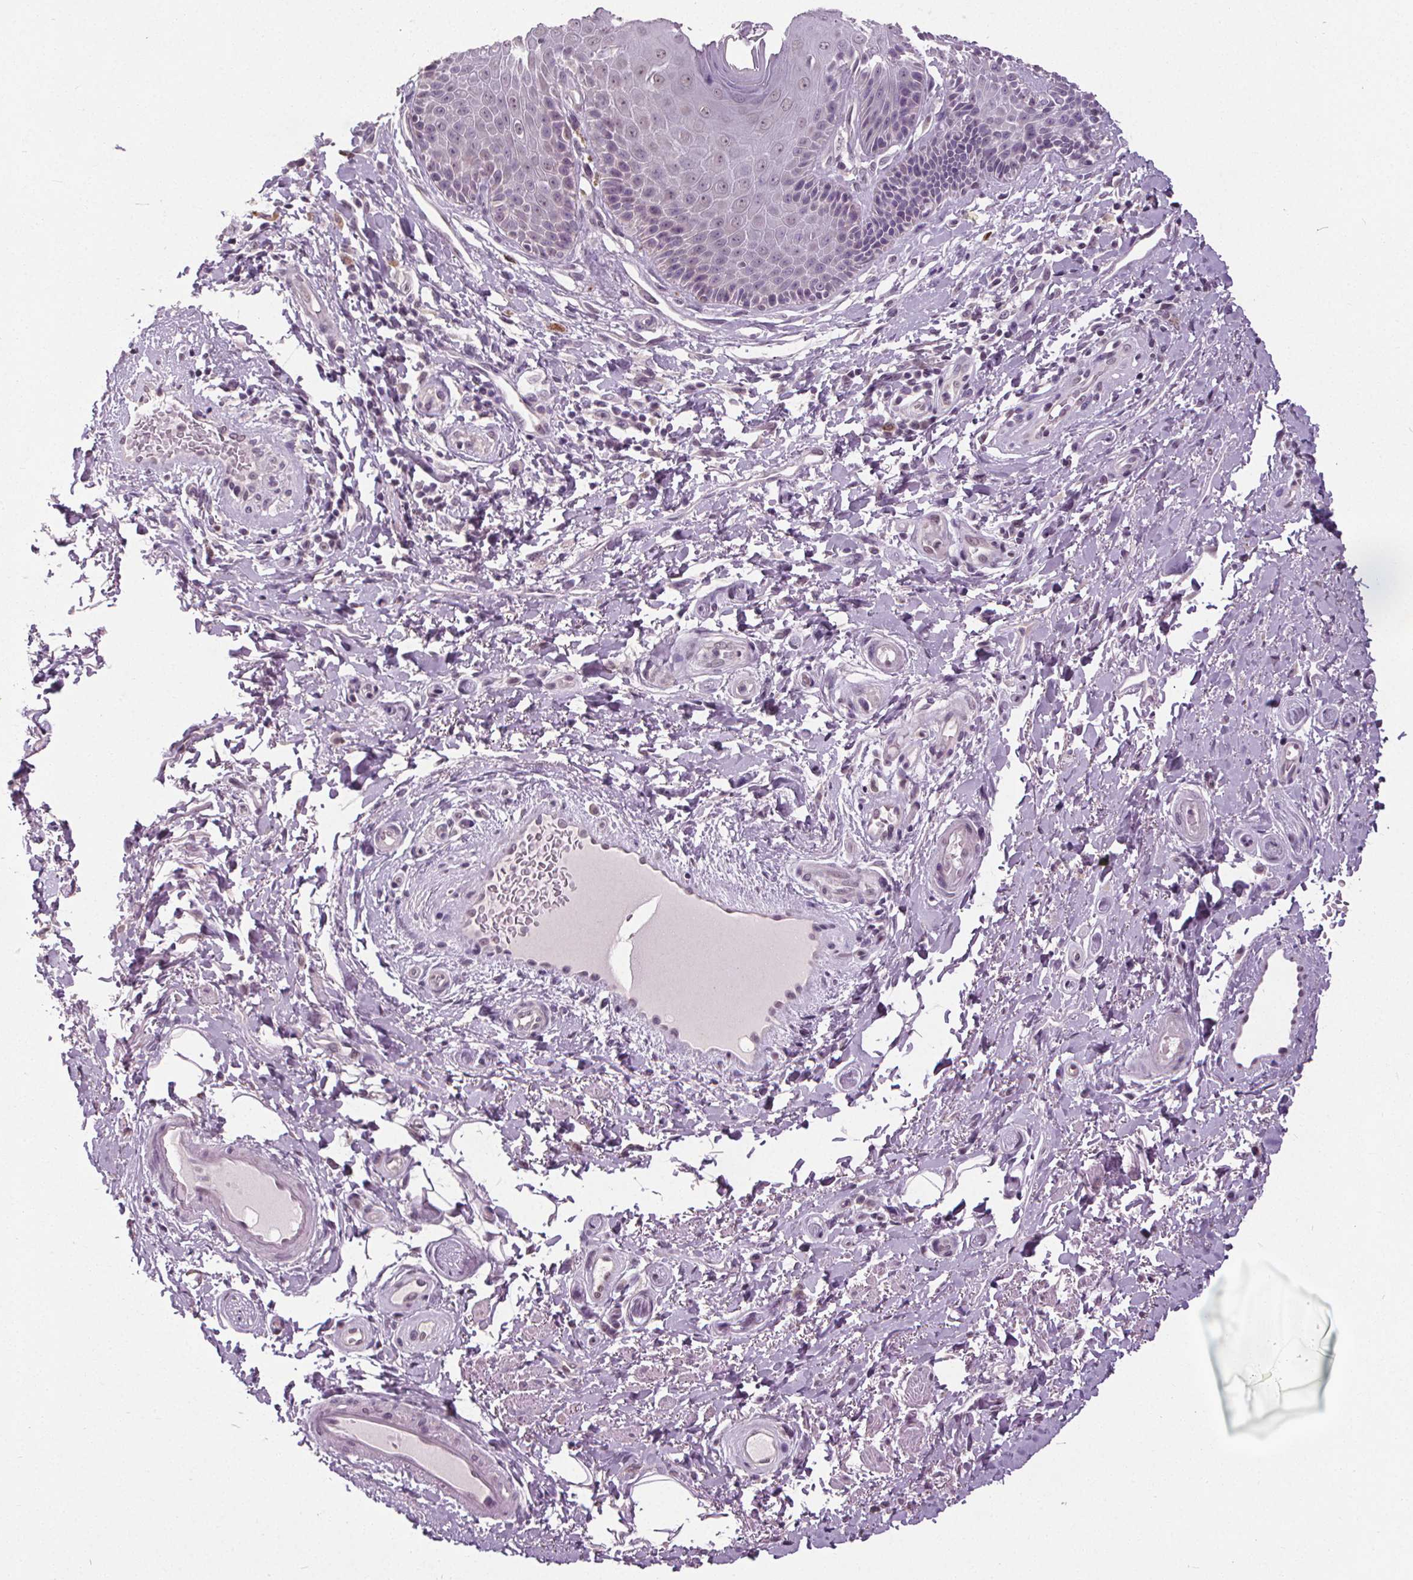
{"staining": {"intensity": "moderate", "quantity": "<25%", "location": "cytoplasmic/membranous"}, "tissue": "skin", "cell_type": "Epidermal cells", "image_type": "normal", "snomed": [{"axis": "morphology", "description": "Normal tissue, NOS"}, {"axis": "topography", "description": "Anal"}, {"axis": "topography", "description": "Peripheral nerve tissue"}], "caption": "Brown immunohistochemical staining in unremarkable human skin demonstrates moderate cytoplasmic/membranous positivity in approximately <25% of epidermal cells. The protein is shown in brown color, while the nuclei are stained blue.", "gene": "SLC2A9", "patient": {"sex": "male", "age": 51}}